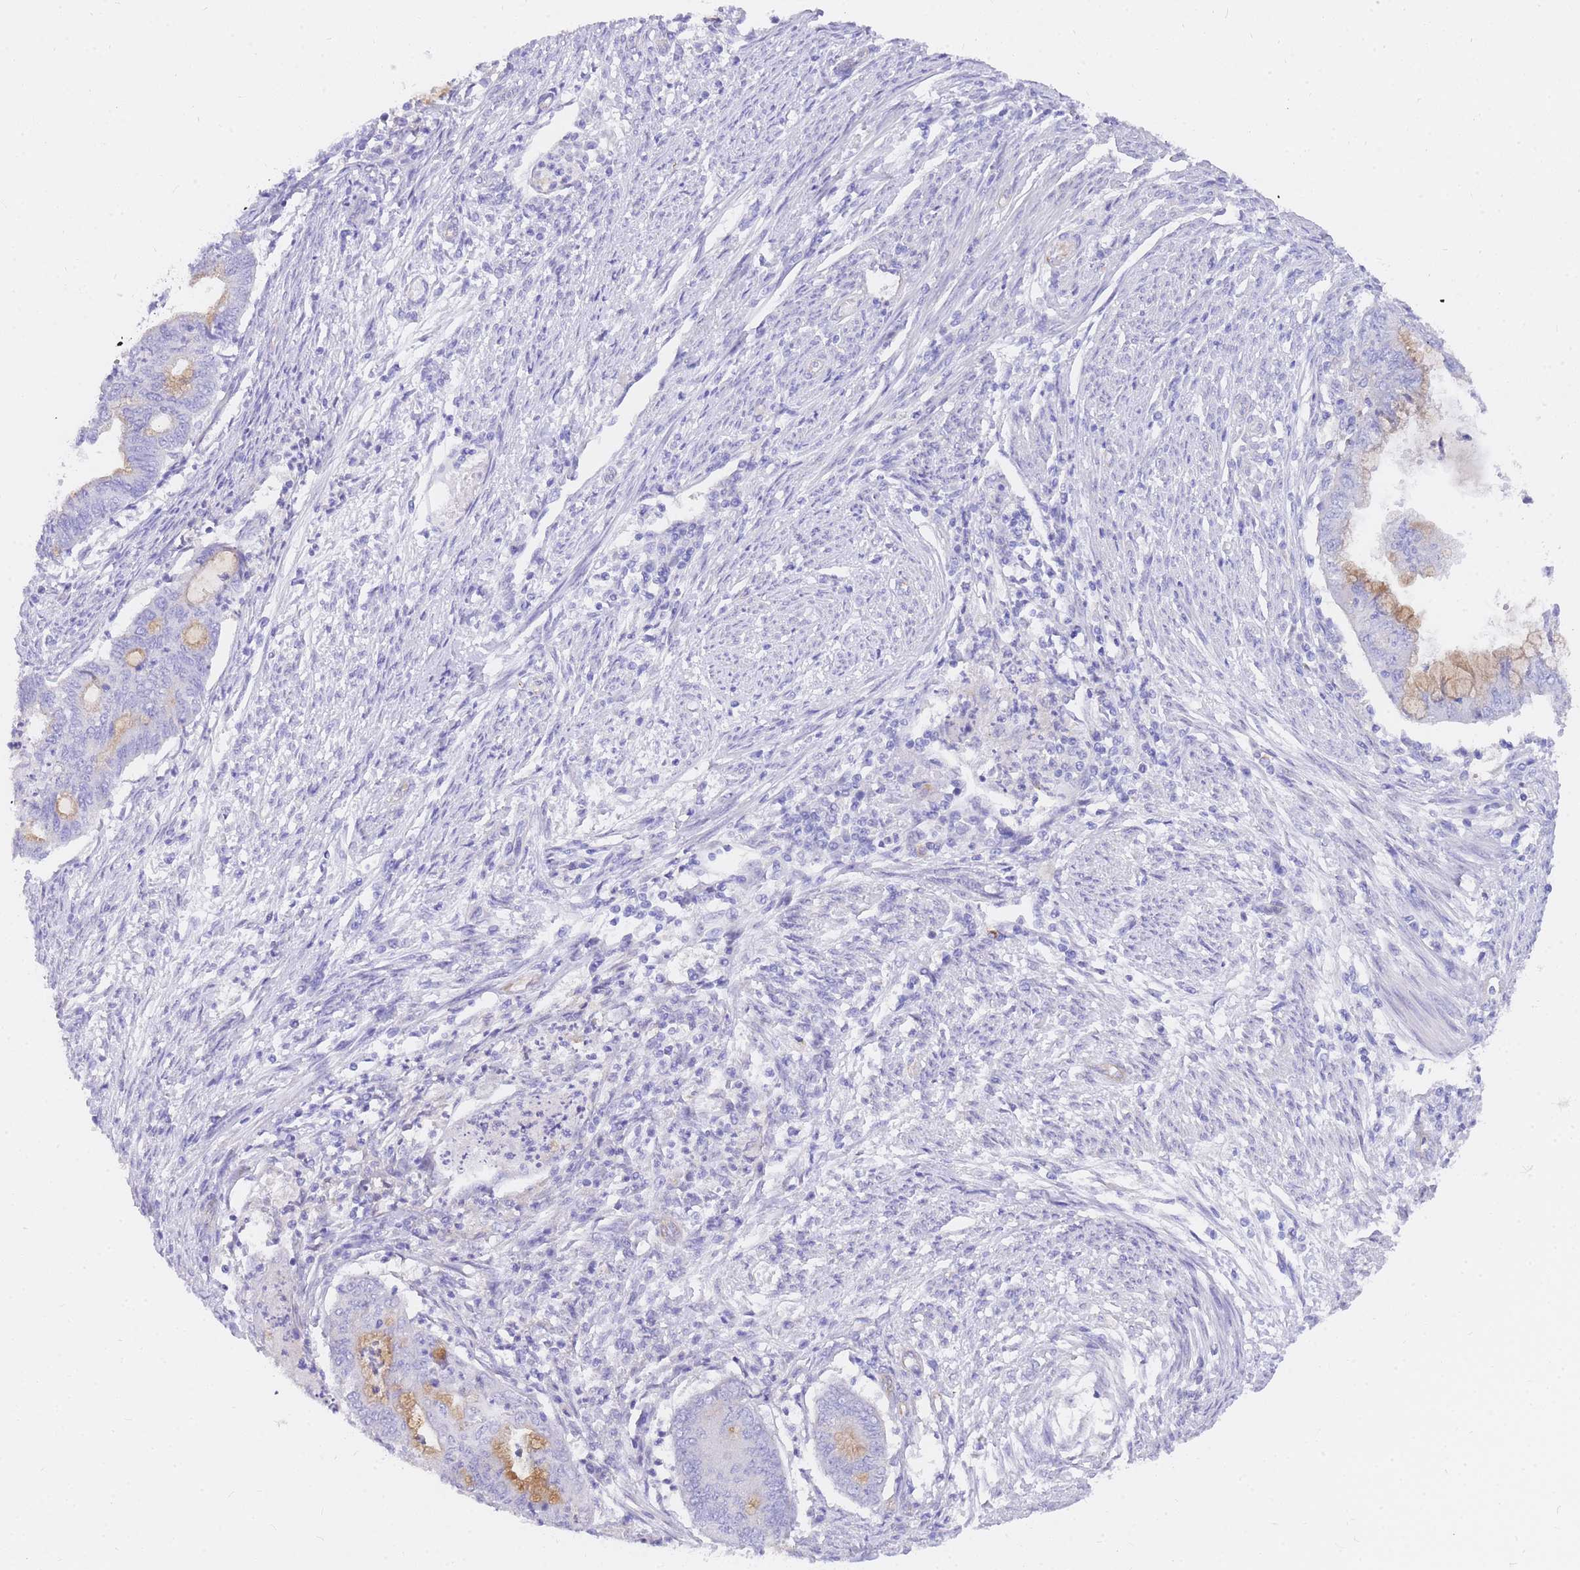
{"staining": {"intensity": "weak", "quantity": "<25%", "location": "cytoplasmic/membranous"}, "tissue": "endometrial cancer", "cell_type": "Tumor cells", "image_type": "cancer", "snomed": [{"axis": "morphology", "description": "Adenocarcinoma, NOS"}, {"axis": "topography", "description": "Endometrium"}], "caption": "The histopathology image reveals no significant expression in tumor cells of endometrial cancer (adenocarcinoma). Brightfield microscopy of immunohistochemistry stained with DAB (brown) and hematoxylin (blue), captured at high magnification.", "gene": "SRSF12", "patient": {"sex": "female", "age": 79}}